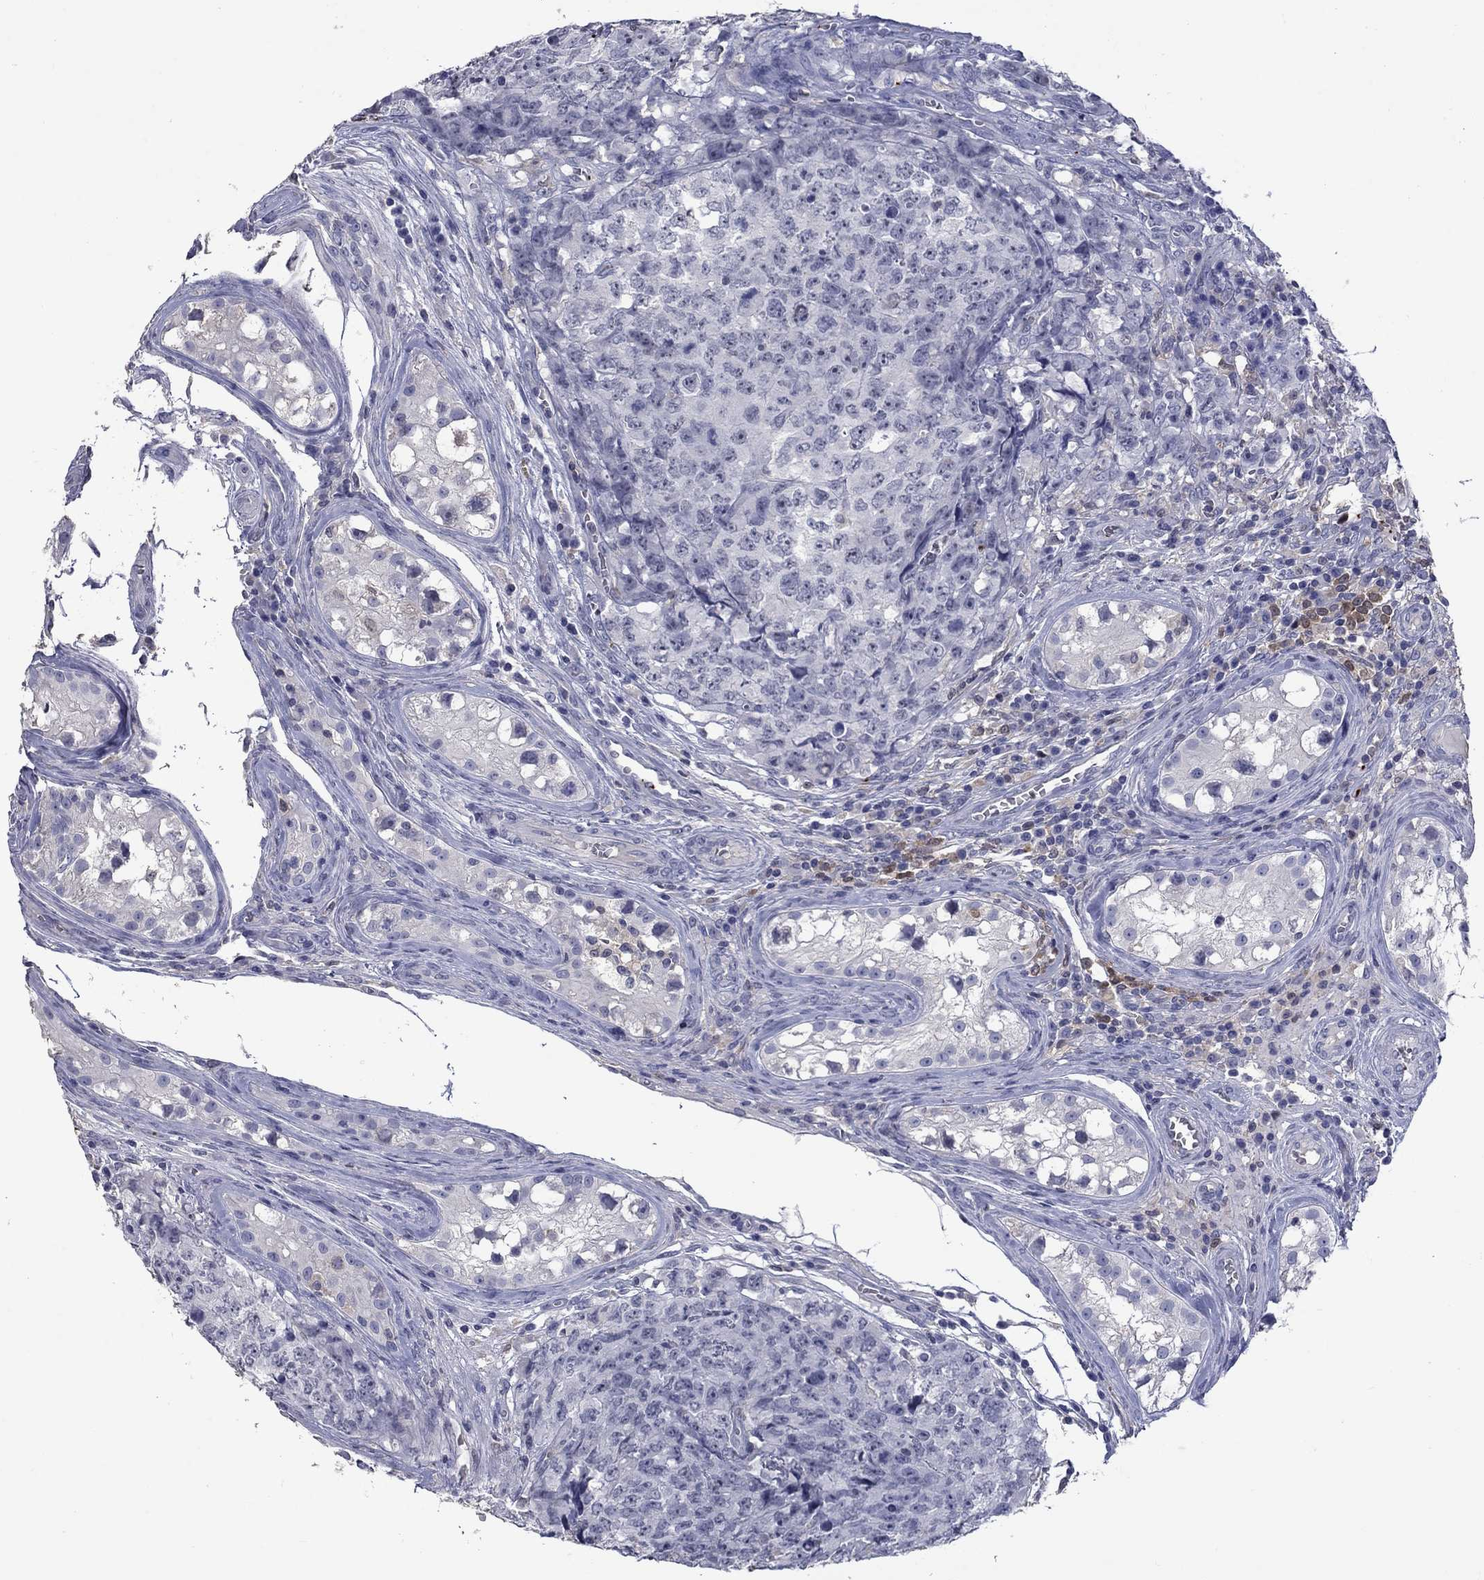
{"staining": {"intensity": "negative", "quantity": "none", "location": "none"}, "tissue": "testis cancer", "cell_type": "Tumor cells", "image_type": "cancer", "snomed": [{"axis": "morphology", "description": "Carcinoma, Embryonal, NOS"}, {"axis": "topography", "description": "Testis"}], "caption": "Immunohistochemical staining of human testis cancer exhibits no significant positivity in tumor cells.", "gene": "PLEK", "patient": {"sex": "male", "age": 23}}